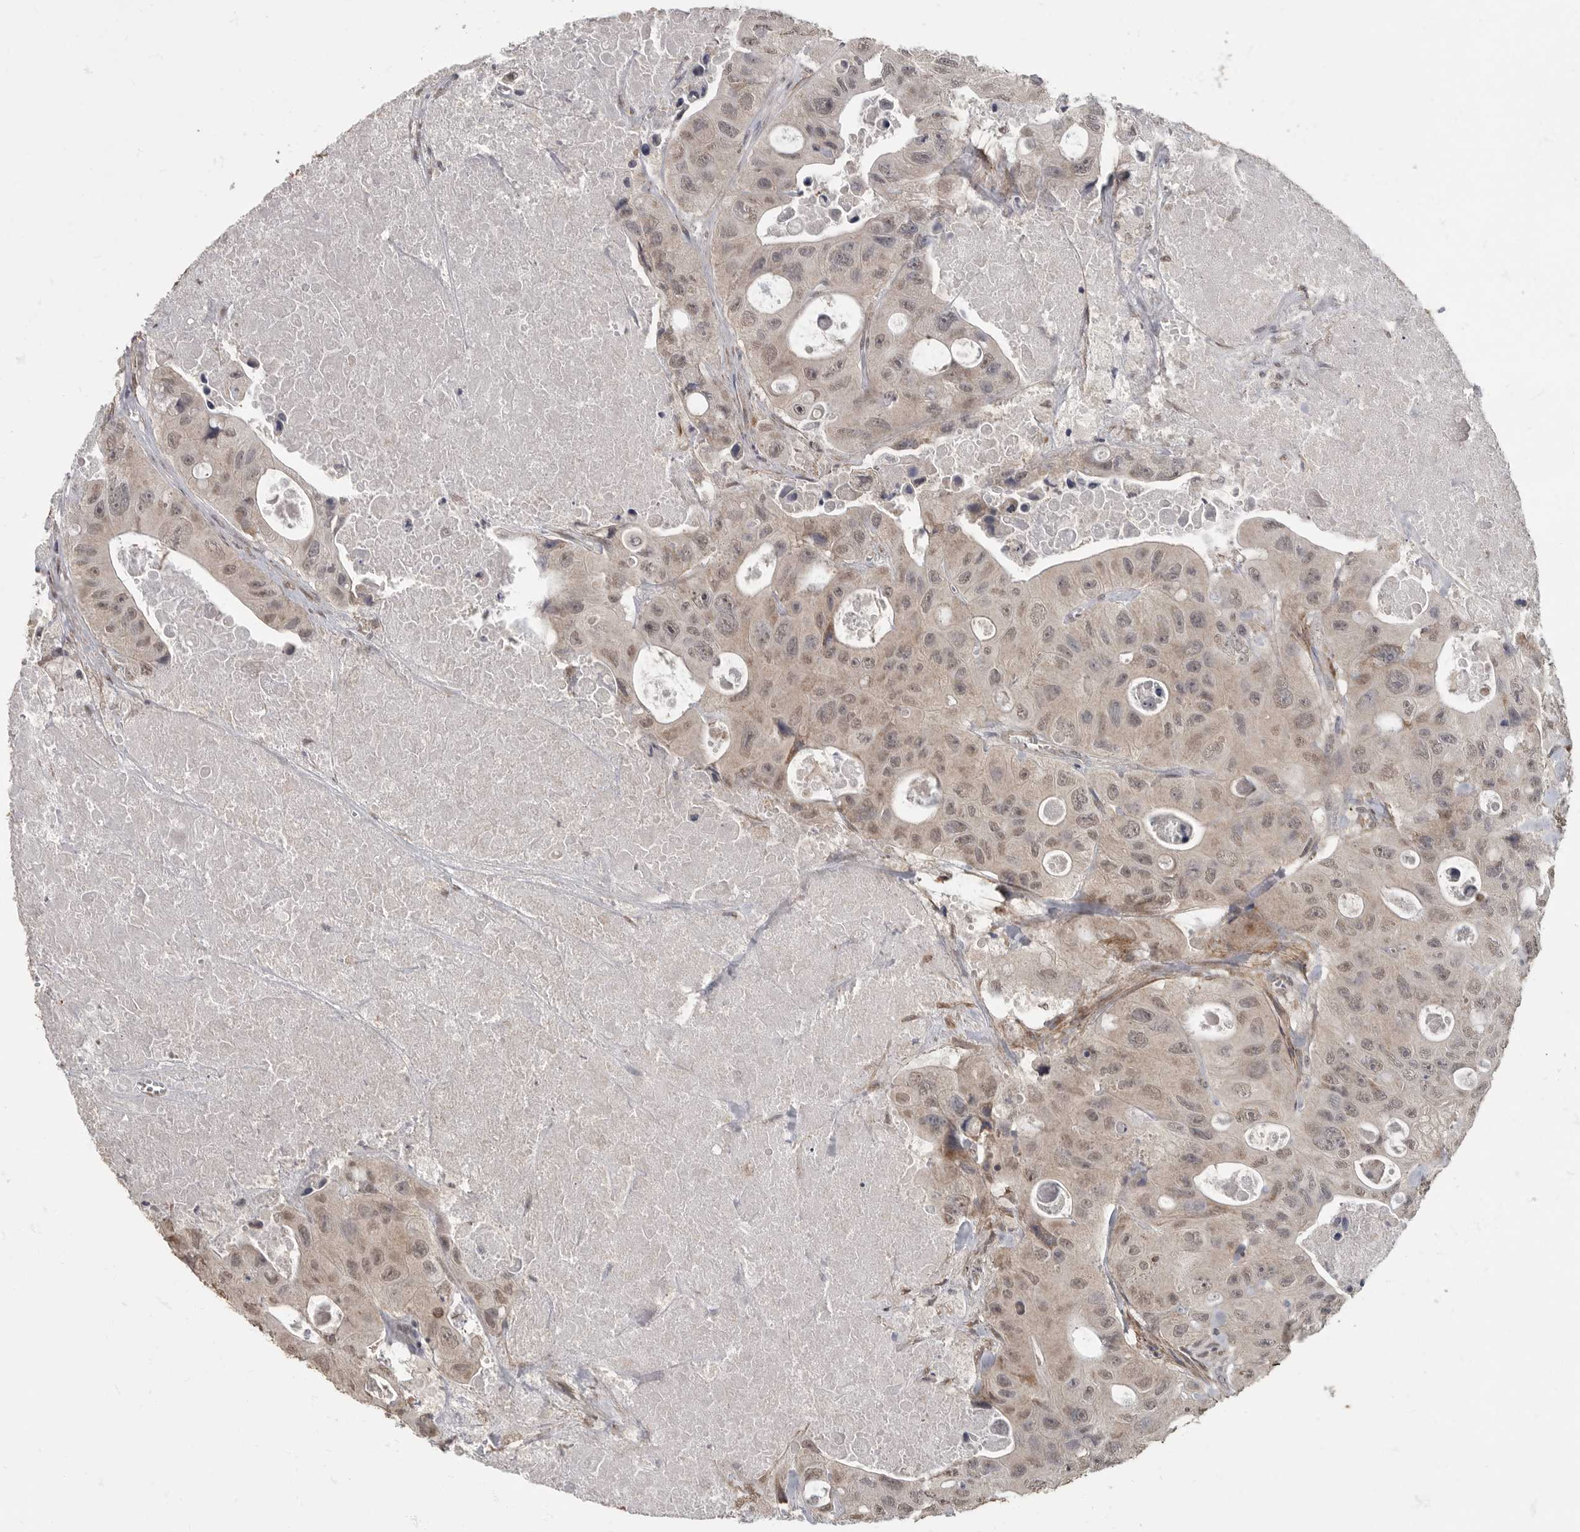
{"staining": {"intensity": "weak", "quantity": ">75%", "location": "cytoplasmic/membranous,nuclear"}, "tissue": "colorectal cancer", "cell_type": "Tumor cells", "image_type": "cancer", "snomed": [{"axis": "morphology", "description": "Adenocarcinoma, NOS"}, {"axis": "topography", "description": "Colon"}], "caption": "Immunohistochemical staining of adenocarcinoma (colorectal) reveals weak cytoplasmic/membranous and nuclear protein positivity in approximately >75% of tumor cells. The protein of interest is shown in brown color, while the nuclei are stained blue.", "gene": "MAFG", "patient": {"sex": "female", "age": 46}}